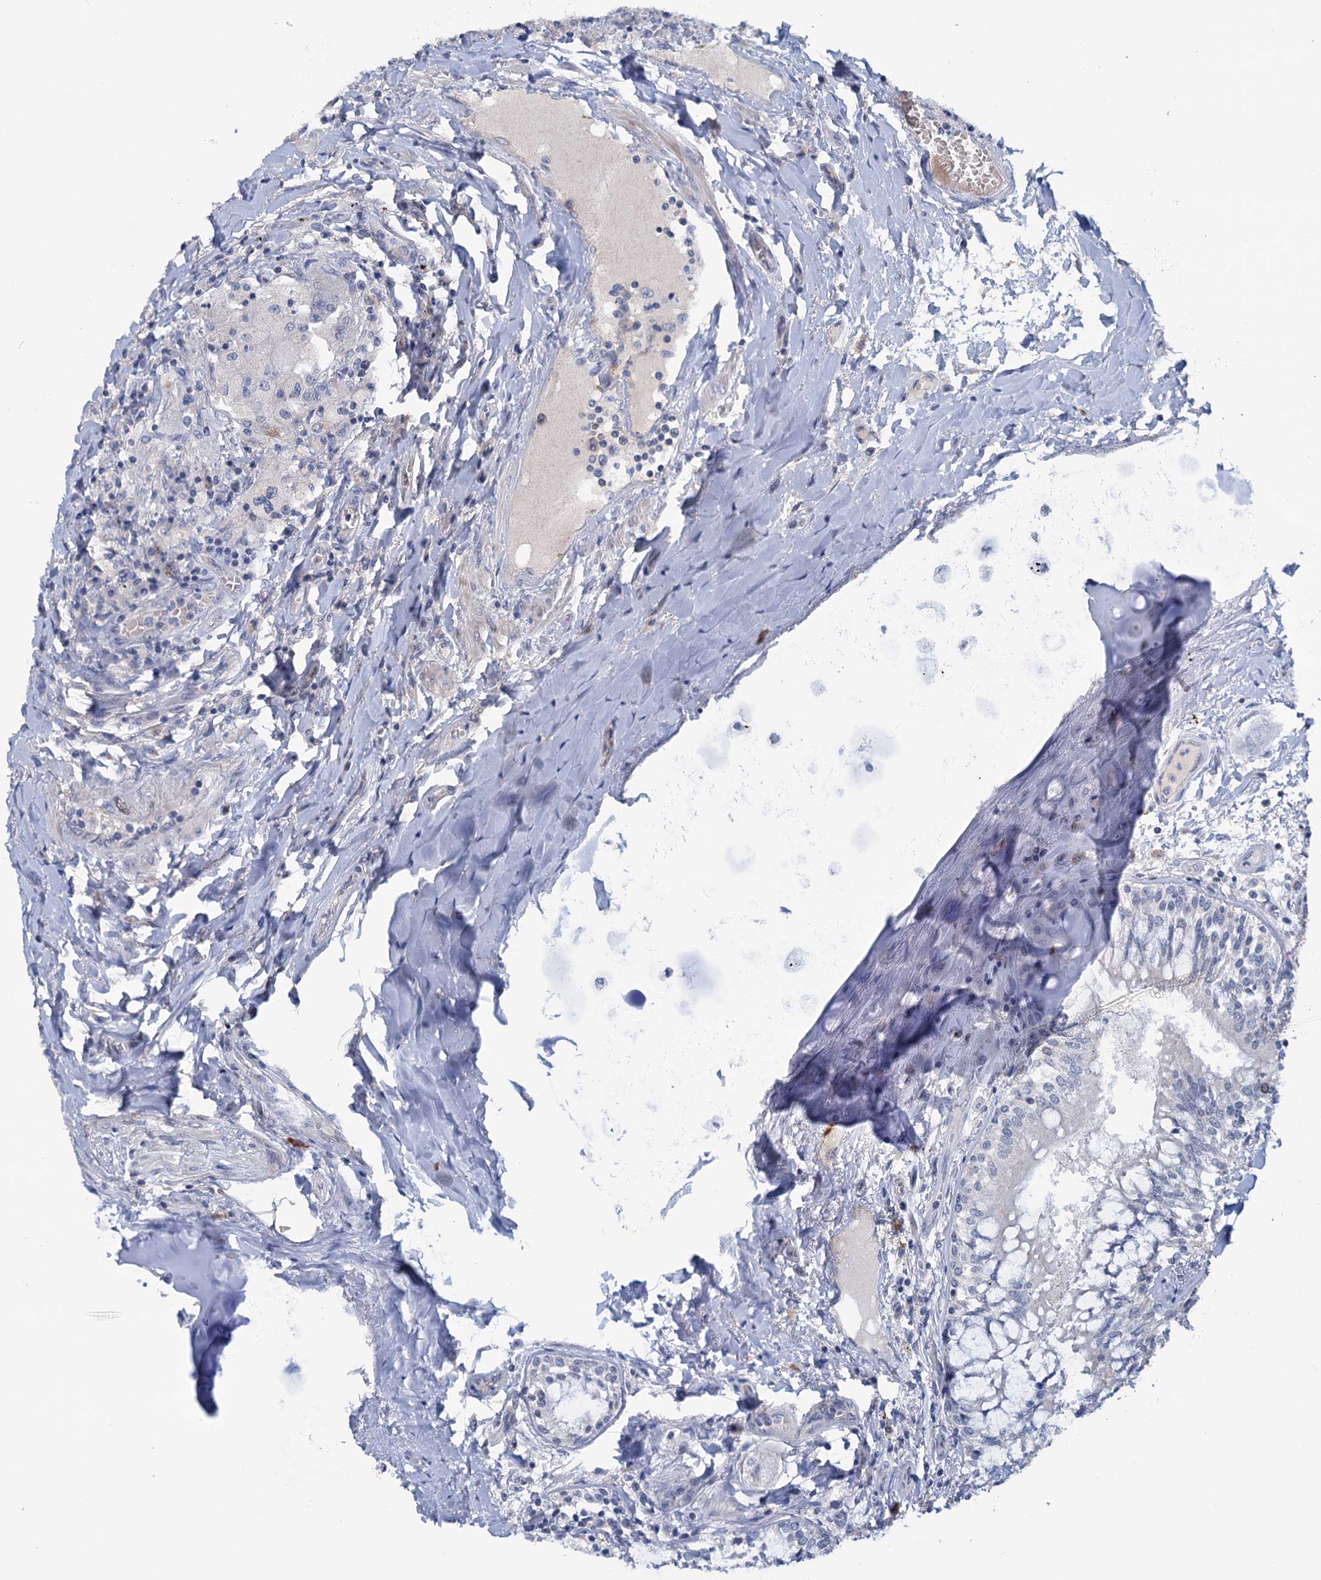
{"staining": {"intensity": "negative", "quantity": "none", "location": "none"}, "tissue": "lung", "cell_type": "Alveolar cells", "image_type": "normal", "snomed": [{"axis": "morphology", "description": "Normal tissue, NOS"}, {"axis": "topography", "description": "Bronchus"}, {"axis": "topography", "description": "Lung"}], "caption": "Lung stained for a protein using immunohistochemistry (IHC) exhibits no positivity alveolar cells.", "gene": "FAM111B", "patient": {"sex": "female", "age": 49}}